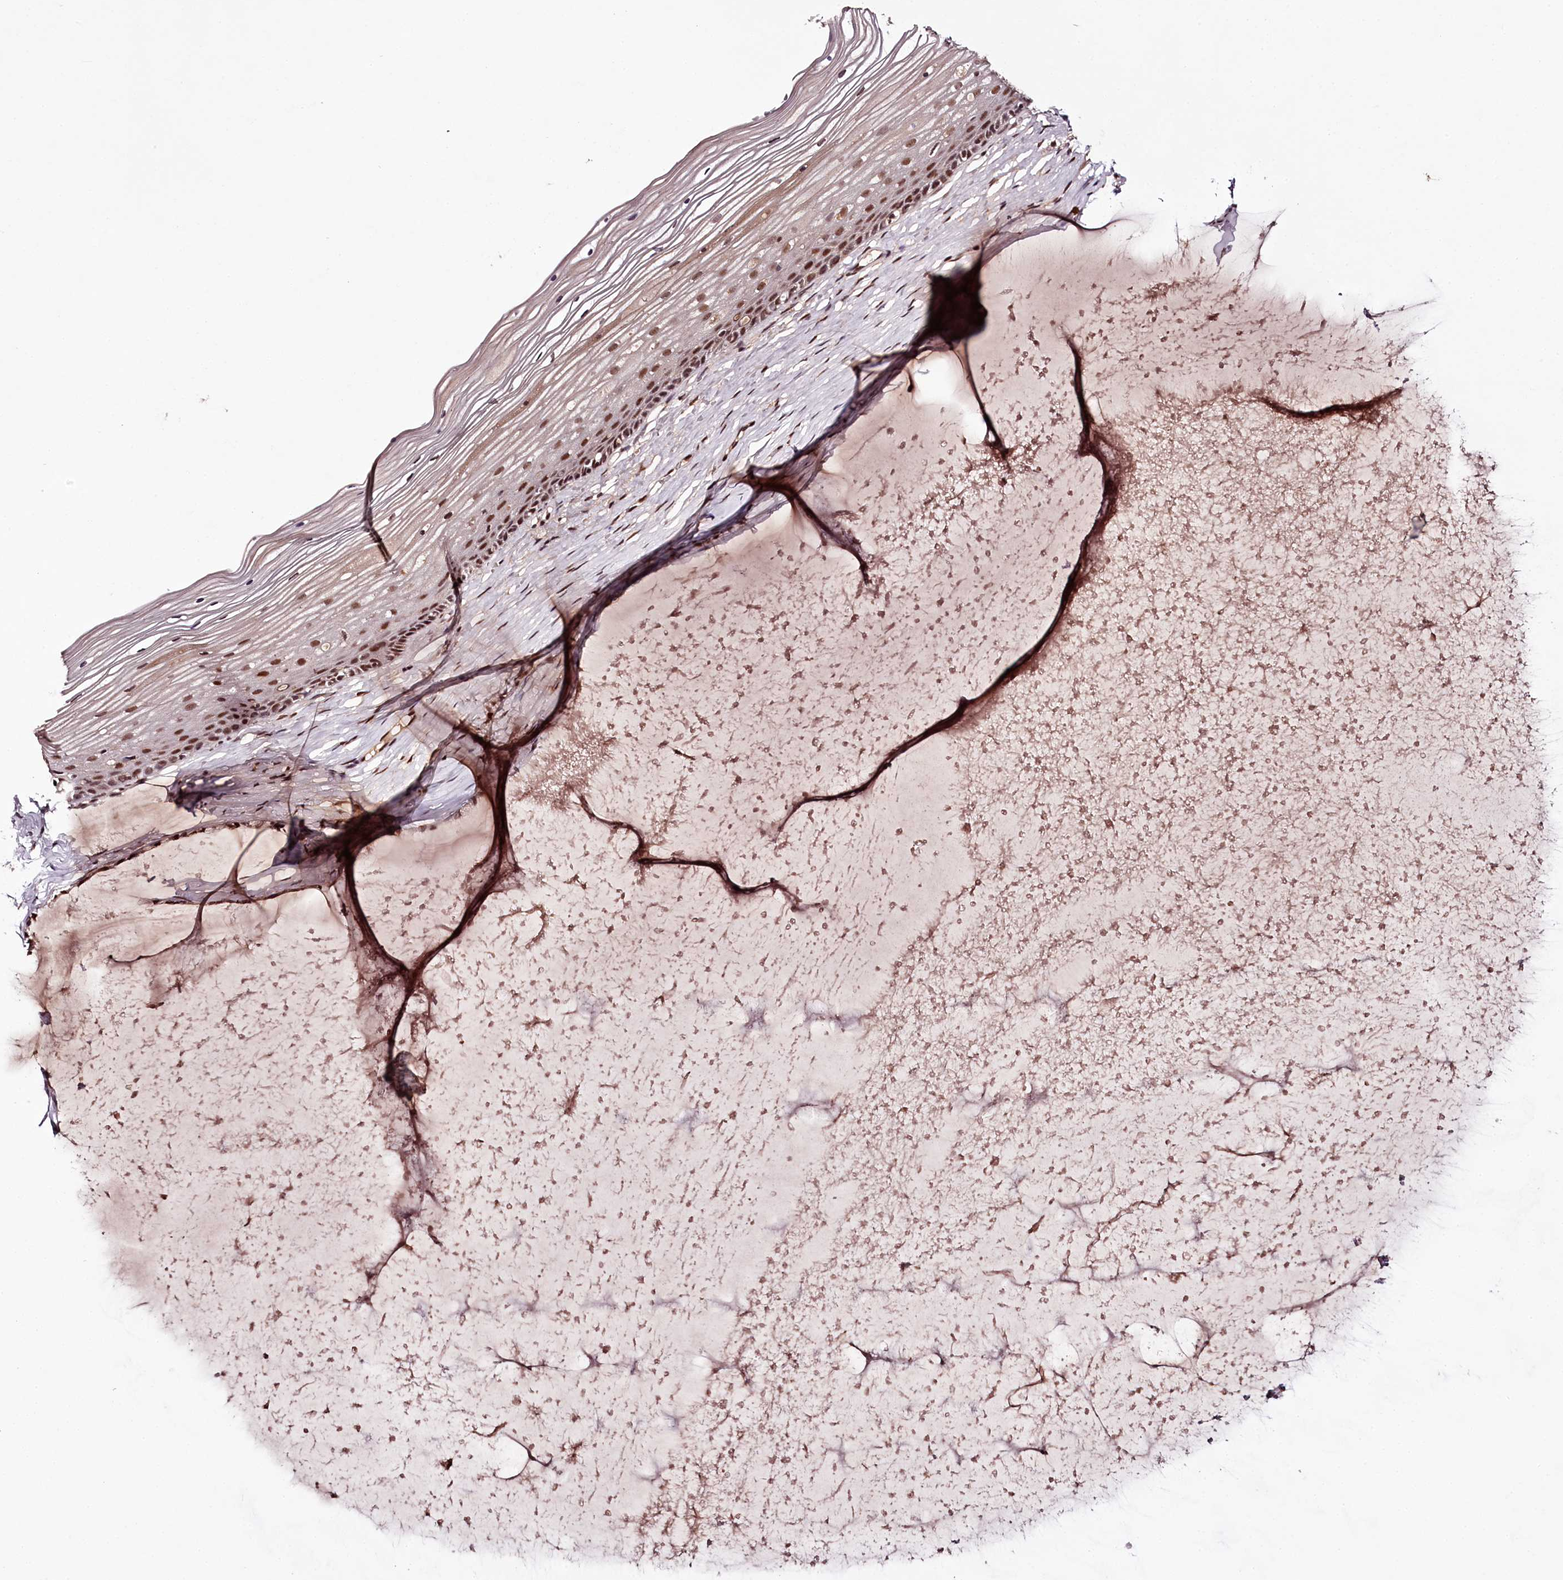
{"staining": {"intensity": "moderate", "quantity": ">75%", "location": "nuclear"}, "tissue": "vagina", "cell_type": "Squamous epithelial cells", "image_type": "normal", "snomed": [{"axis": "morphology", "description": "Normal tissue, NOS"}, {"axis": "topography", "description": "Vagina"}, {"axis": "topography", "description": "Cervix"}], "caption": "Normal vagina was stained to show a protein in brown. There is medium levels of moderate nuclear staining in about >75% of squamous epithelial cells.", "gene": "TTC33", "patient": {"sex": "female", "age": 40}}